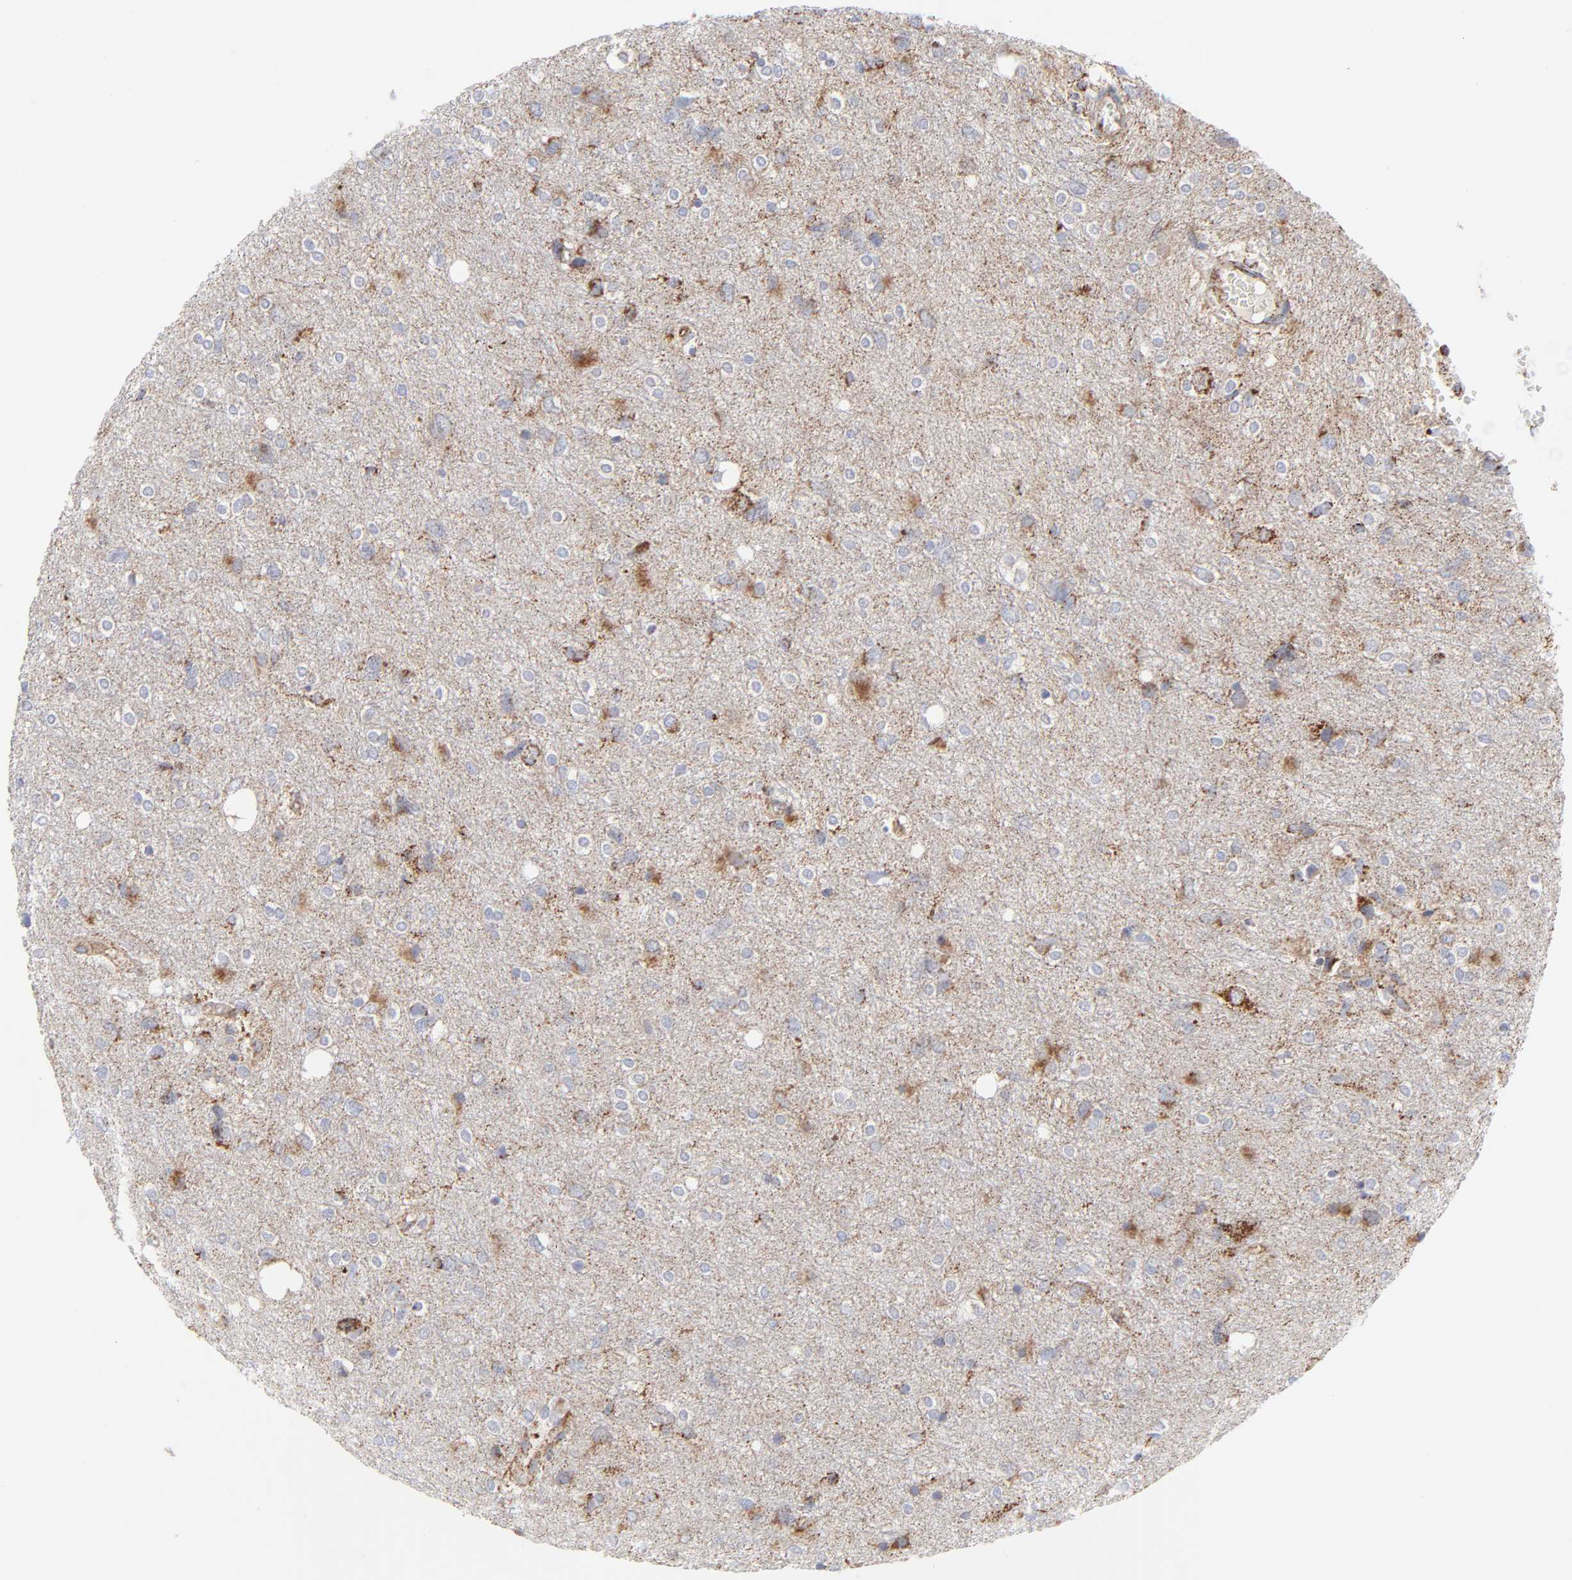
{"staining": {"intensity": "moderate", "quantity": "25%-75%", "location": "cytoplasmic/membranous"}, "tissue": "glioma", "cell_type": "Tumor cells", "image_type": "cancer", "snomed": [{"axis": "morphology", "description": "Glioma, malignant, High grade"}, {"axis": "topography", "description": "Brain"}], "caption": "This is an image of immunohistochemistry staining of glioma, which shows moderate expression in the cytoplasmic/membranous of tumor cells.", "gene": "ASB3", "patient": {"sex": "female", "age": 59}}